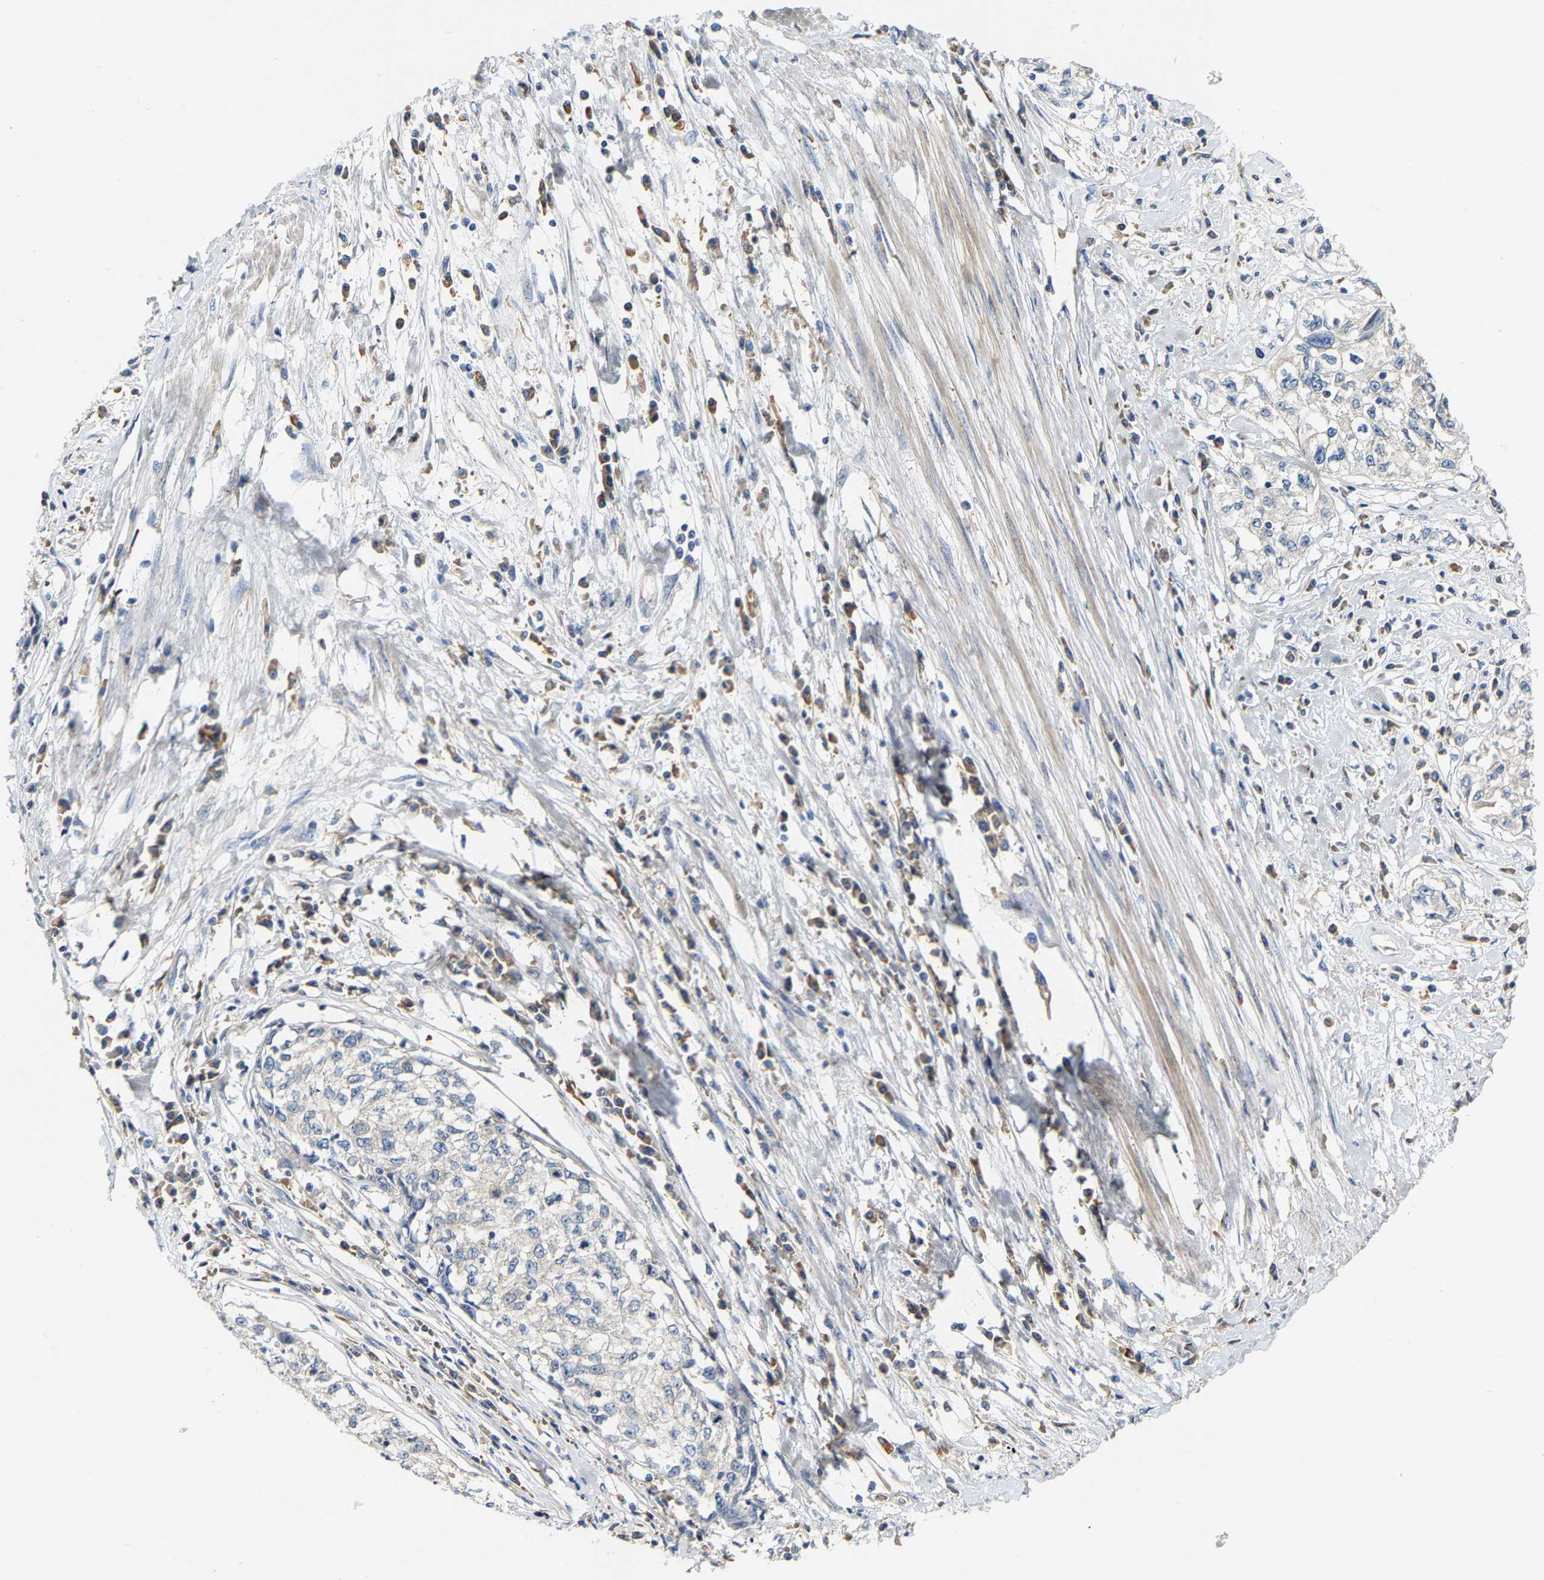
{"staining": {"intensity": "negative", "quantity": "none", "location": "none"}, "tissue": "cervical cancer", "cell_type": "Tumor cells", "image_type": "cancer", "snomed": [{"axis": "morphology", "description": "Squamous cell carcinoma, NOS"}, {"axis": "topography", "description": "Cervix"}], "caption": "High magnification brightfield microscopy of cervical cancer (squamous cell carcinoma) stained with DAB (3,3'-diaminobenzidine) (brown) and counterstained with hematoxylin (blue): tumor cells show no significant staining.", "gene": "PCNT", "patient": {"sex": "female", "age": 57}}